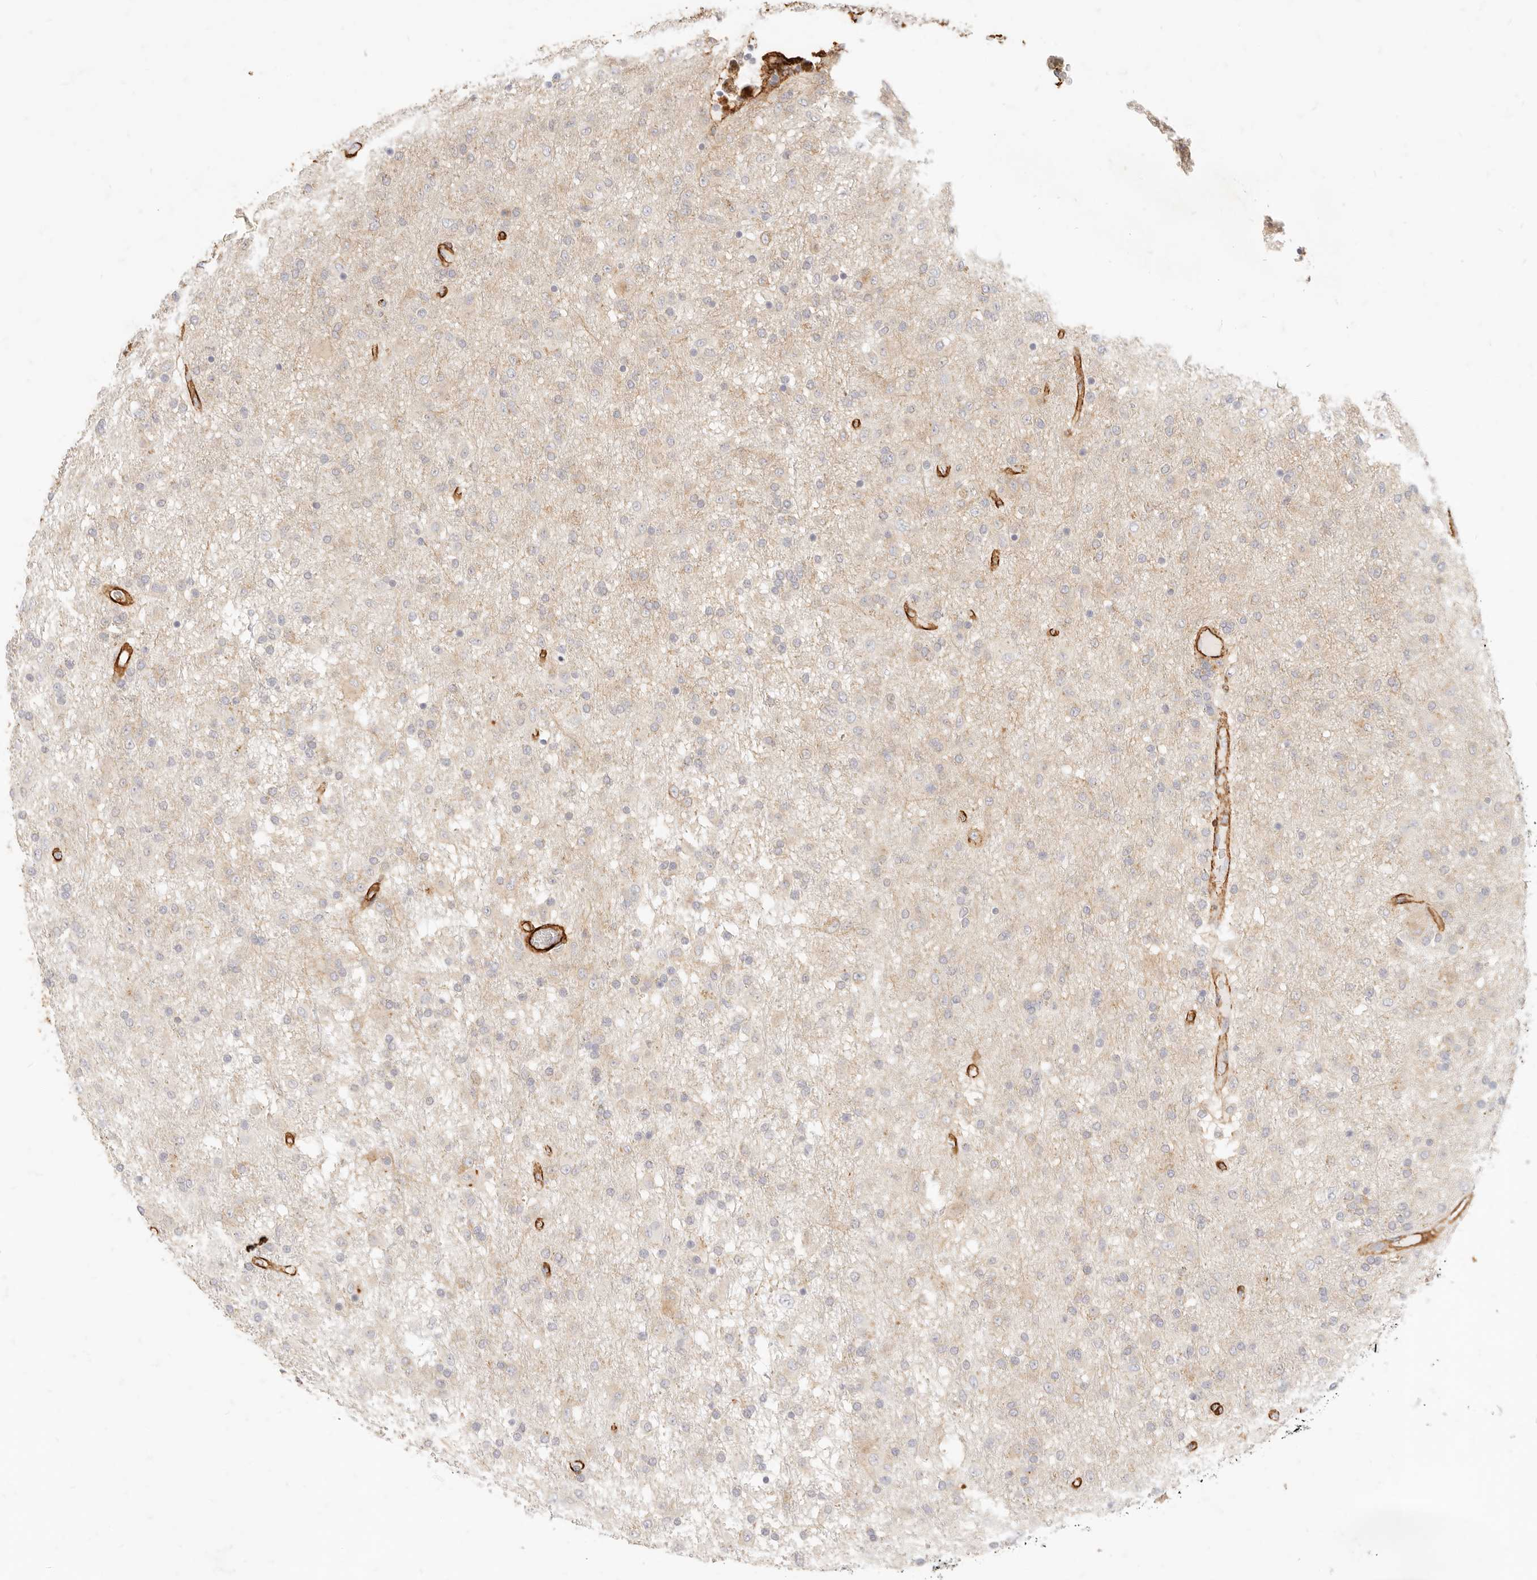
{"staining": {"intensity": "weak", "quantity": "<25%", "location": "cytoplasmic/membranous"}, "tissue": "glioma", "cell_type": "Tumor cells", "image_type": "cancer", "snomed": [{"axis": "morphology", "description": "Glioma, malignant, Low grade"}, {"axis": "topography", "description": "Brain"}], "caption": "A histopathology image of human glioma is negative for staining in tumor cells. Brightfield microscopy of immunohistochemistry (IHC) stained with DAB (brown) and hematoxylin (blue), captured at high magnification.", "gene": "TMTC2", "patient": {"sex": "male", "age": 65}}